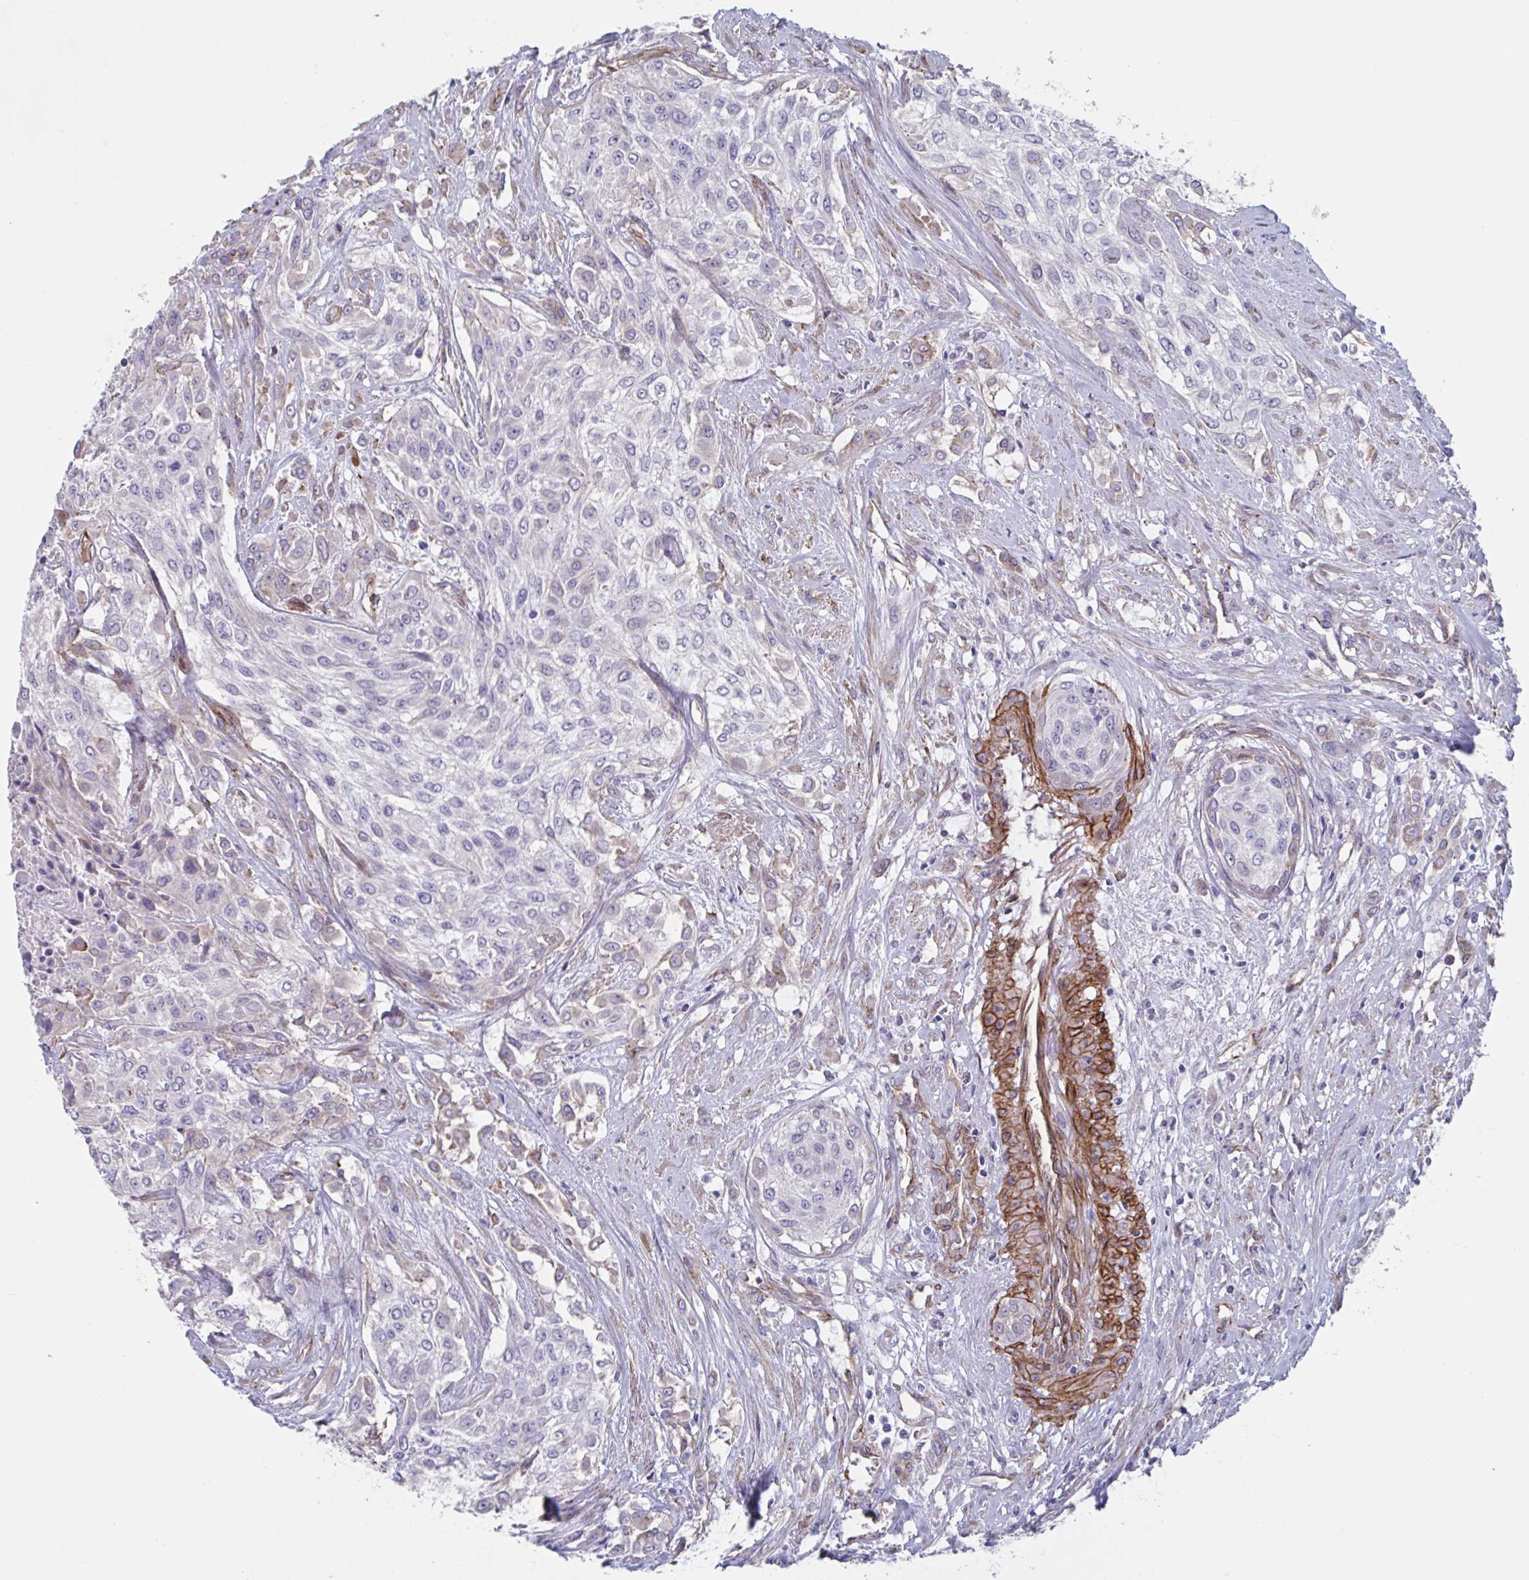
{"staining": {"intensity": "negative", "quantity": "none", "location": "none"}, "tissue": "urothelial cancer", "cell_type": "Tumor cells", "image_type": "cancer", "snomed": [{"axis": "morphology", "description": "Urothelial carcinoma, High grade"}, {"axis": "topography", "description": "Urinary bladder"}], "caption": "Tumor cells are negative for protein expression in human urothelial carcinoma (high-grade).", "gene": "CITED4", "patient": {"sex": "male", "age": 57}}